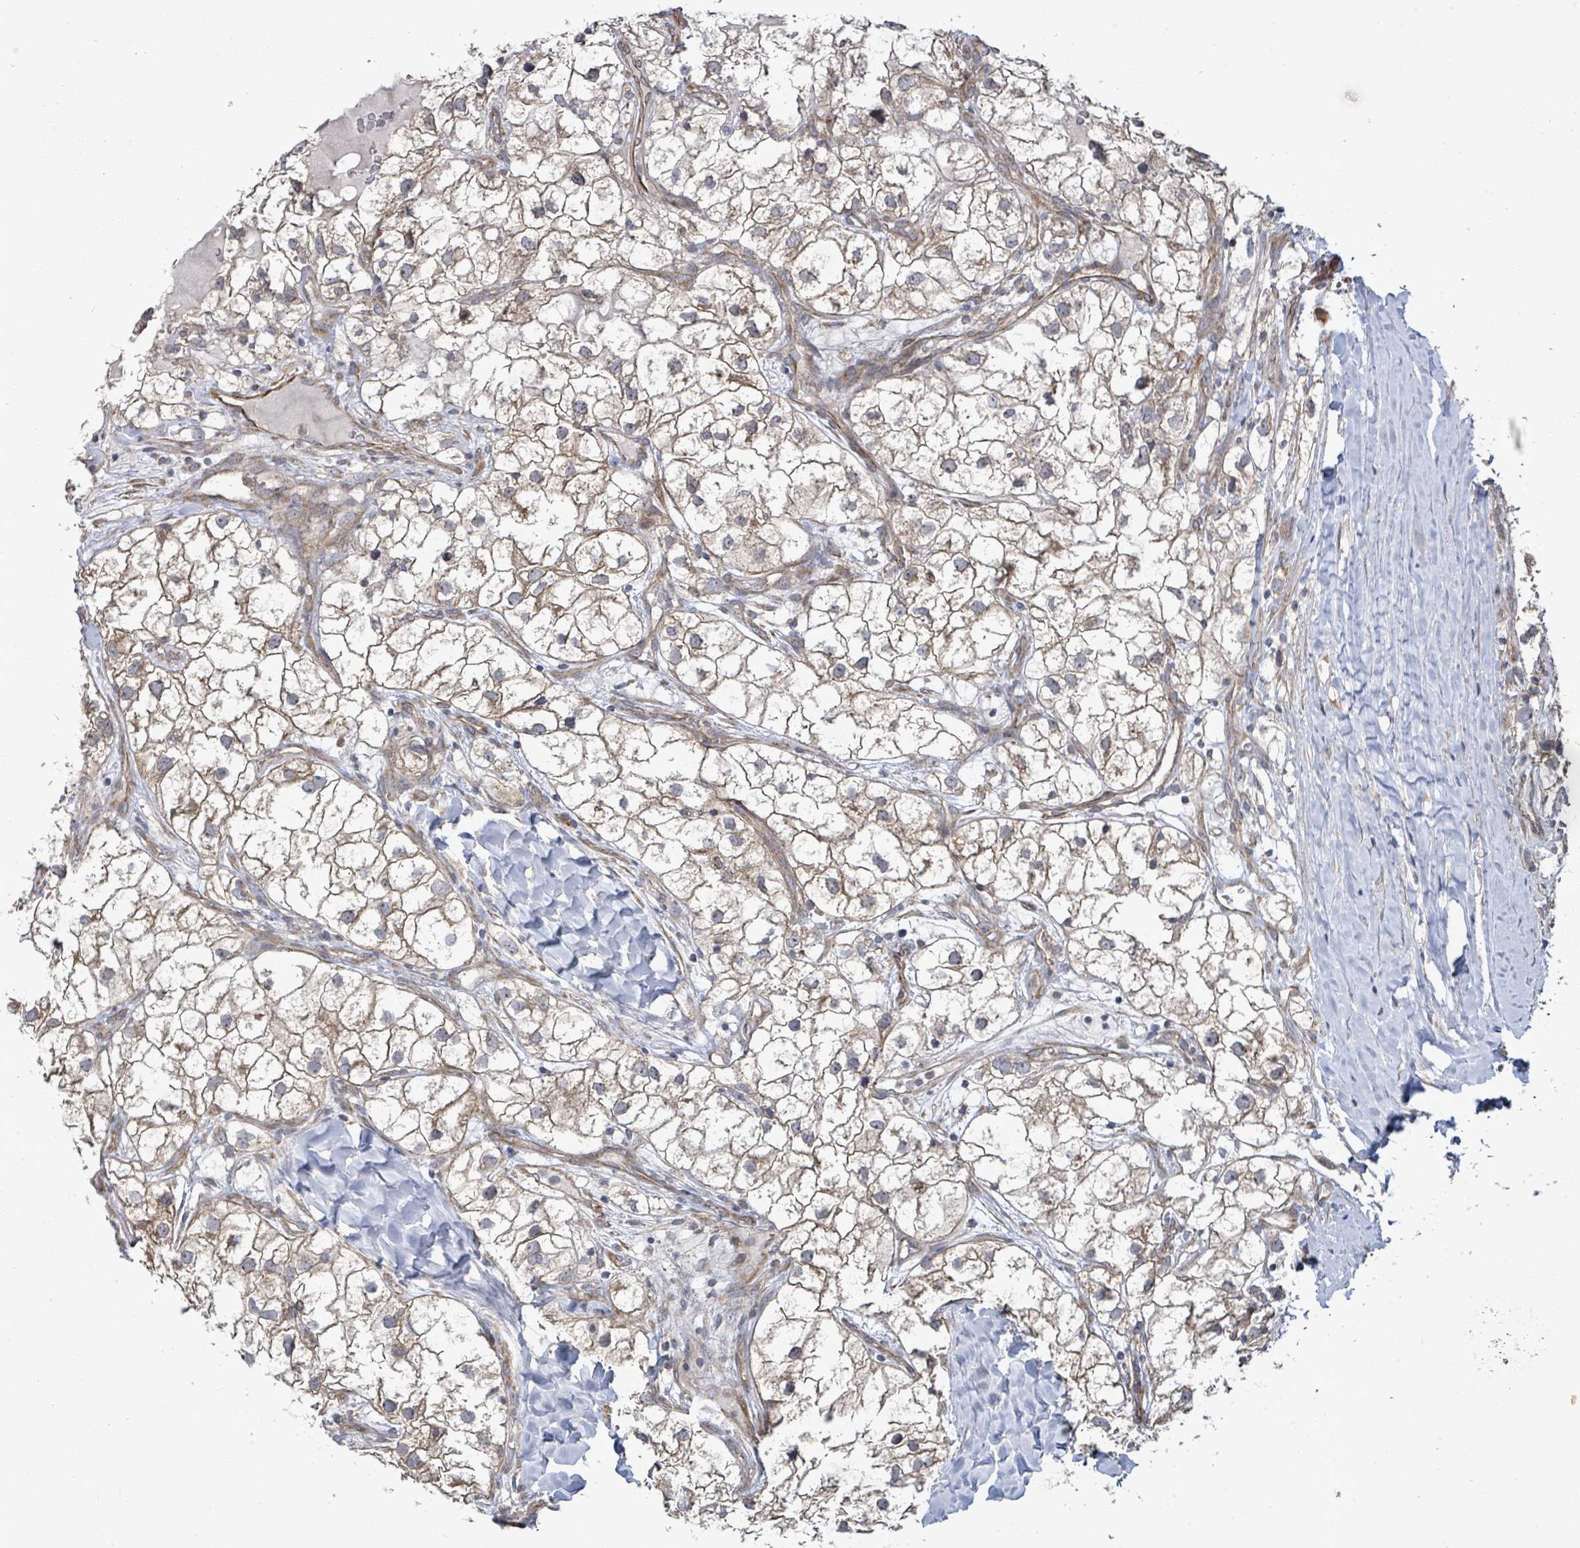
{"staining": {"intensity": "moderate", "quantity": ">75%", "location": "cytoplasmic/membranous"}, "tissue": "renal cancer", "cell_type": "Tumor cells", "image_type": "cancer", "snomed": [{"axis": "morphology", "description": "Adenocarcinoma, NOS"}, {"axis": "topography", "description": "Kidney"}], "caption": "Protein staining by IHC exhibits moderate cytoplasmic/membranous expression in approximately >75% of tumor cells in adenocarcinoma (renal).", "gene": "KBTBD11", "patient": {"sex": "male", "age": 59}}